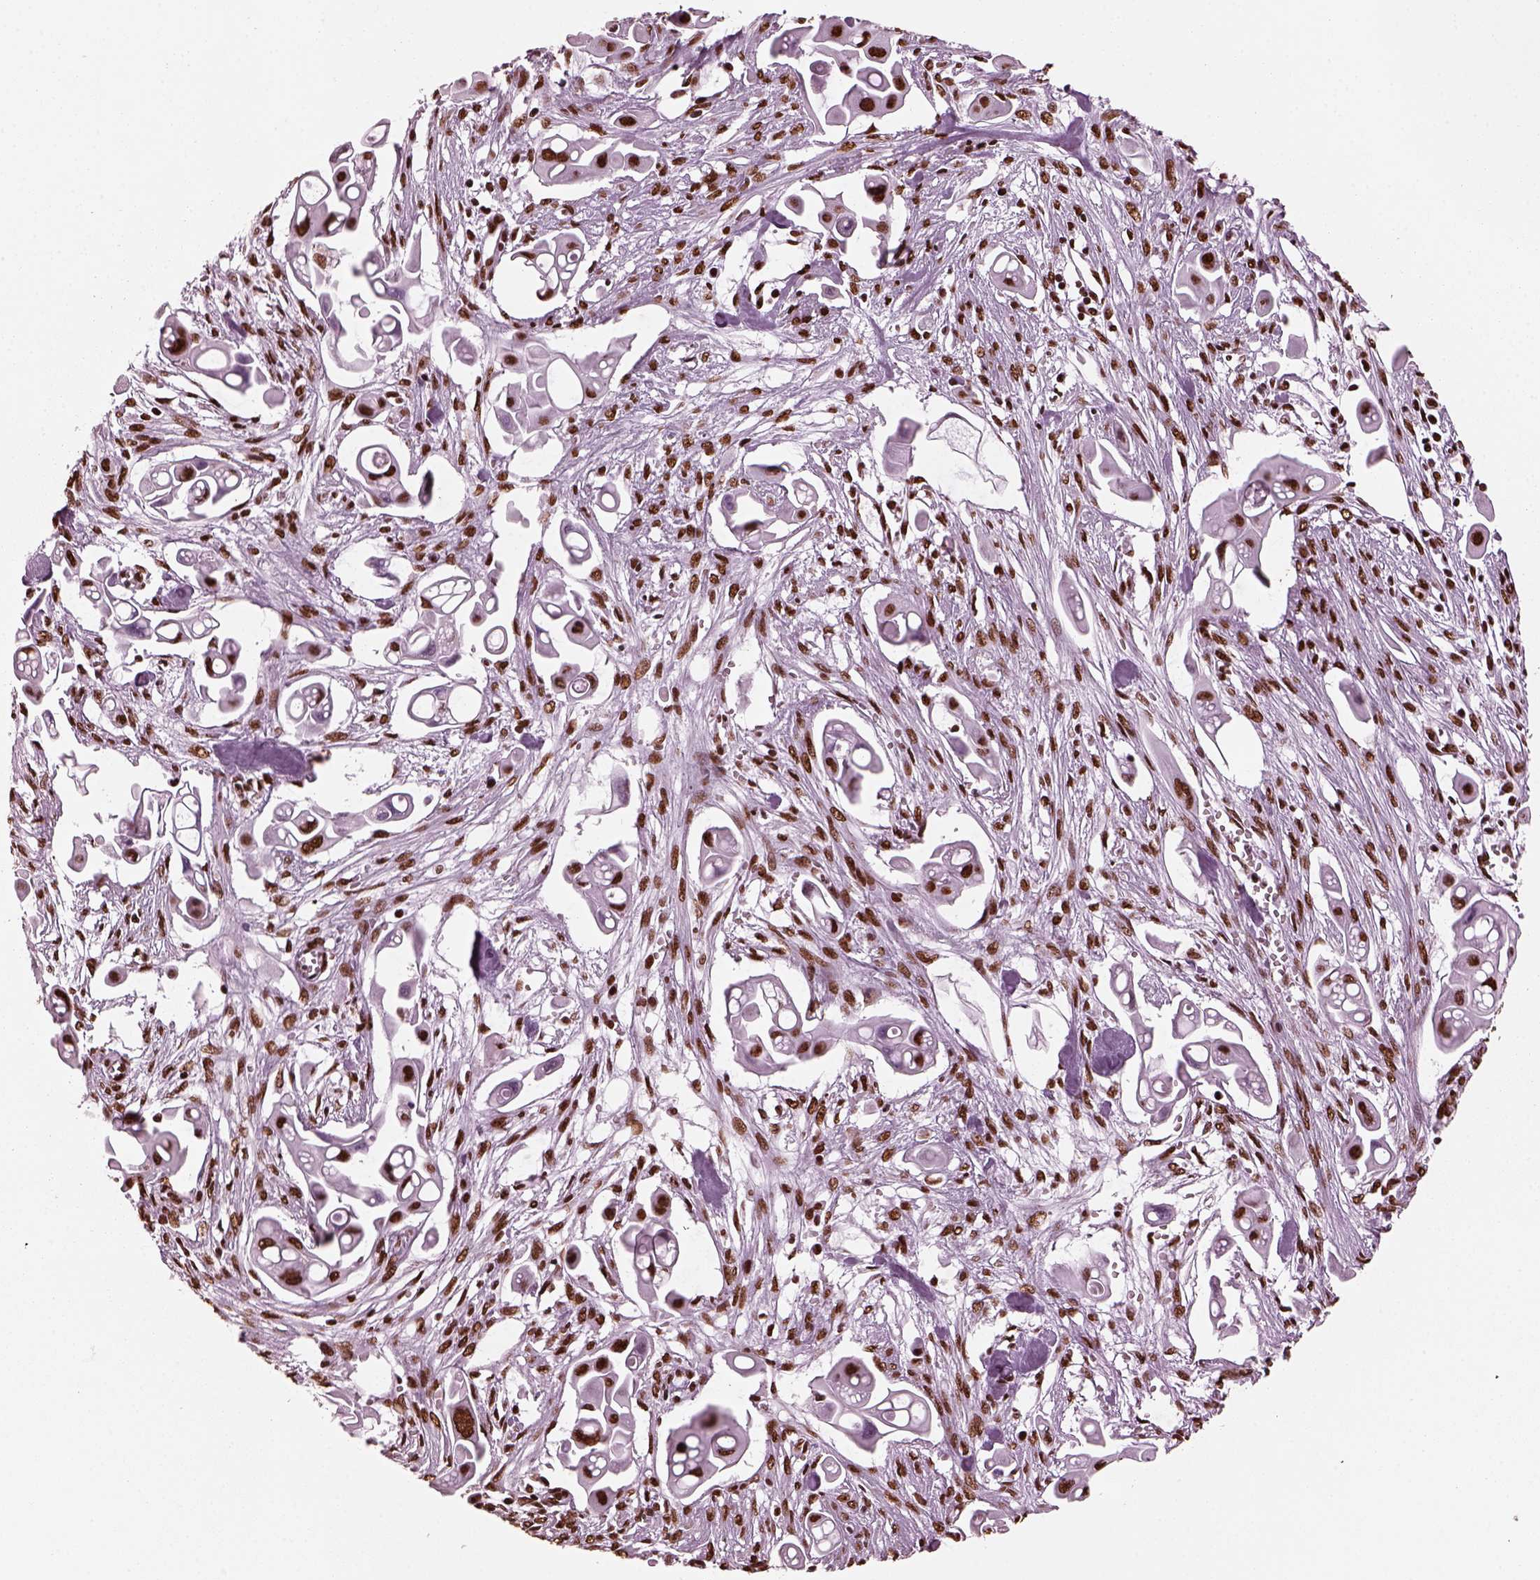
{"staining": {"intensity": "strong", "quantity": ">75%", "location": "nuclear"}, "tissue": "pancreatic cancer", "cell_type": "Tumor cells", "image_type": "cancer", "snomed": [{"axis": "morphology", "description": "Adenocarcinoma, NOS"}, {"axis": "topography", "description": "Pancreas"}], "caption": "Tumor cells display high levels of strong nuclear staining in approximately >75% of cells in human pancreatic cancer.", "gene": "CBFA2T3", "patient": {"sex": "male", "age": 50}}